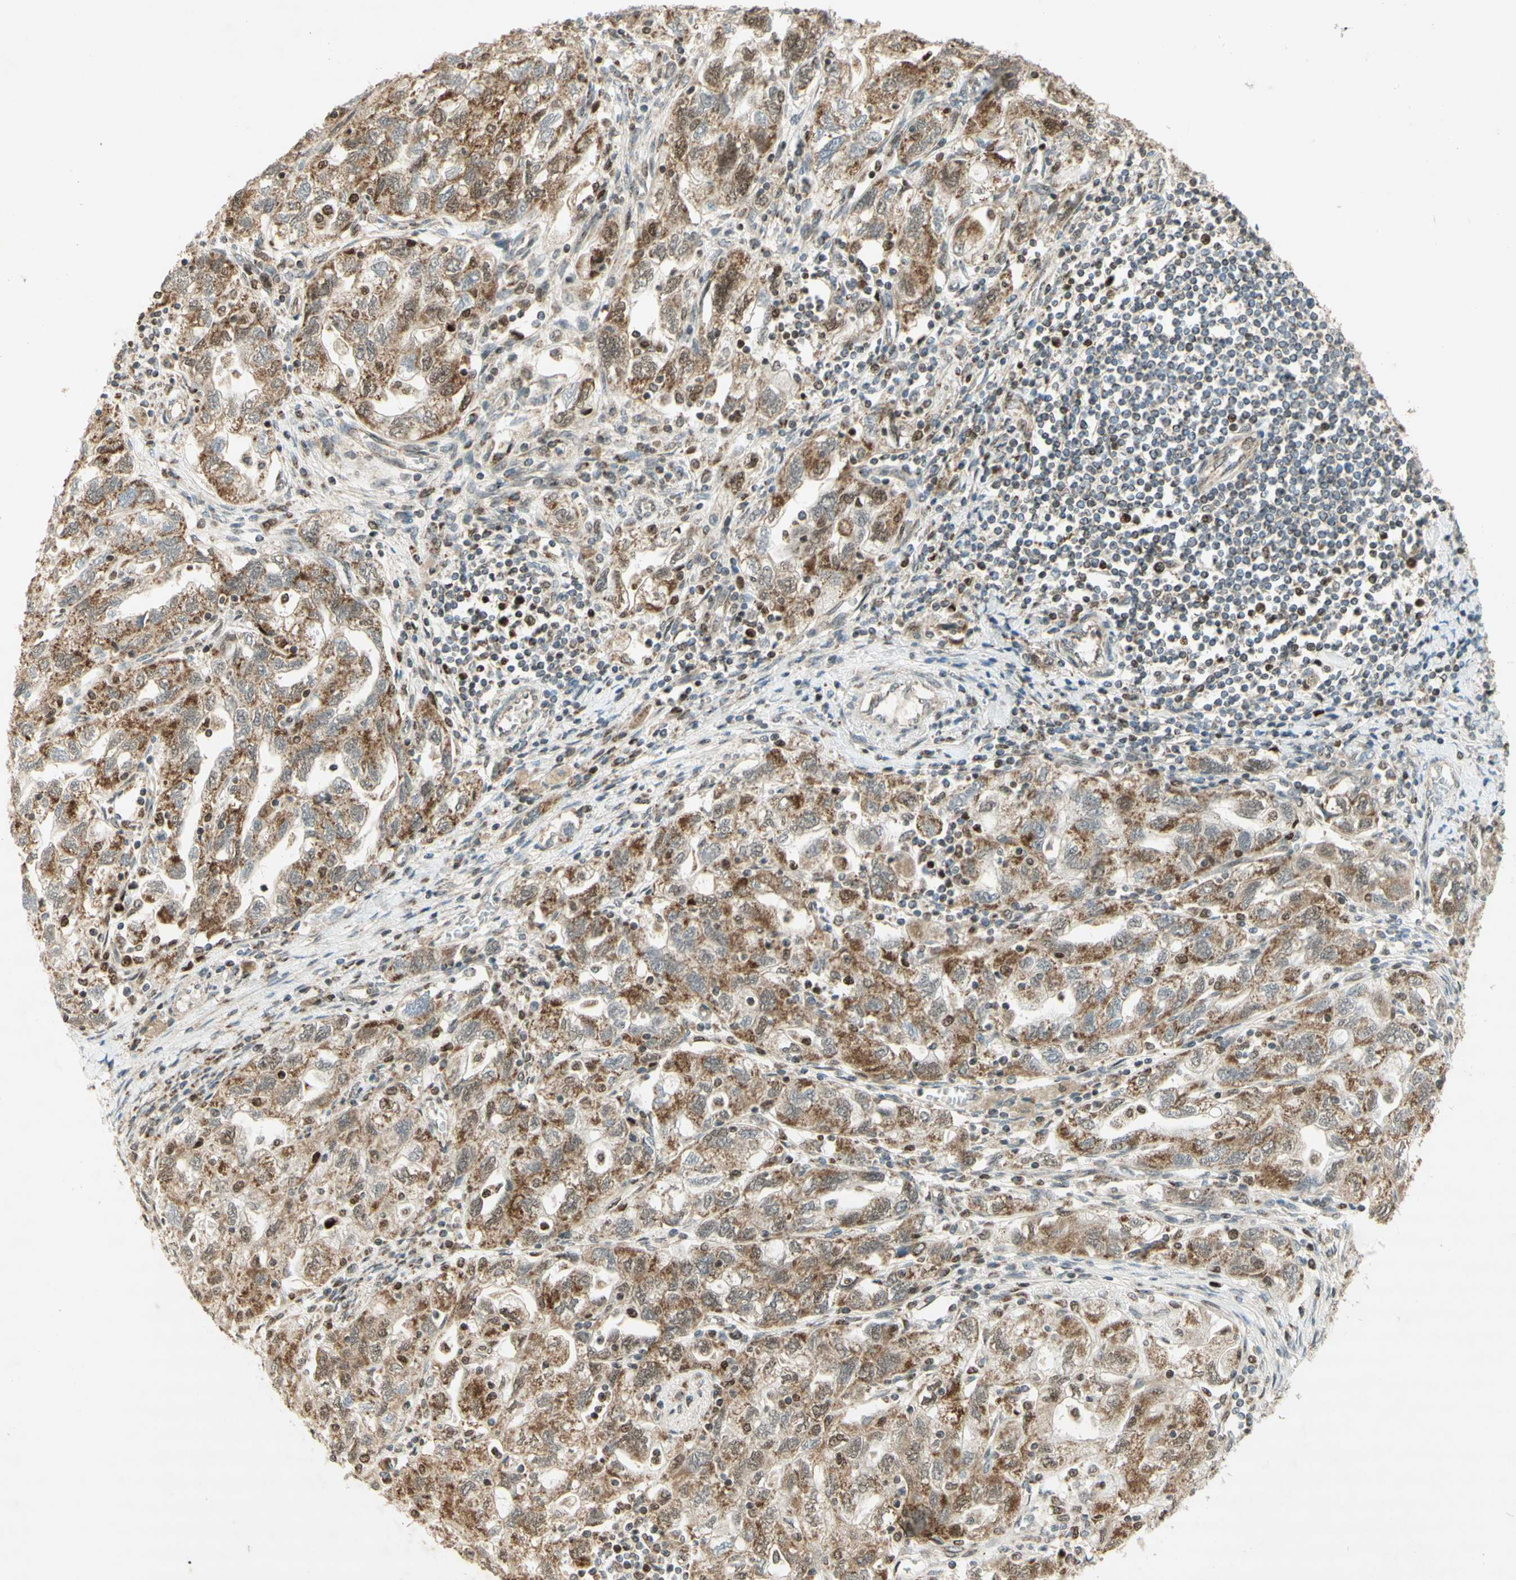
{"staining": {"intensity": "moderate", "quantity": "25%-75%", "location": "cytoplasmic/membranous"}, "tissue": "ovarian cancer", "cell_type": "Tumor cells", "image_type": "cancer", "snomed": [{"axis": "morphology", "description": "Carcinoma, NOS"}, {"axis": "morphology", "description": "Cystadenocarcinoma, serous, NOS"}, {"axis": "topography", "description": "Ovary"}], "caption": "Immunohistochemistry (IHC) micrograph of ovarian cancer (carcinoma) stained for a protein (brown), which reveals medium levels of moderate cytoplasmic/membranous positivity in about 25%-75% of tumor cells.", "gene": "DNMT3A", "patient": {"sex": "female", "age": 69}}